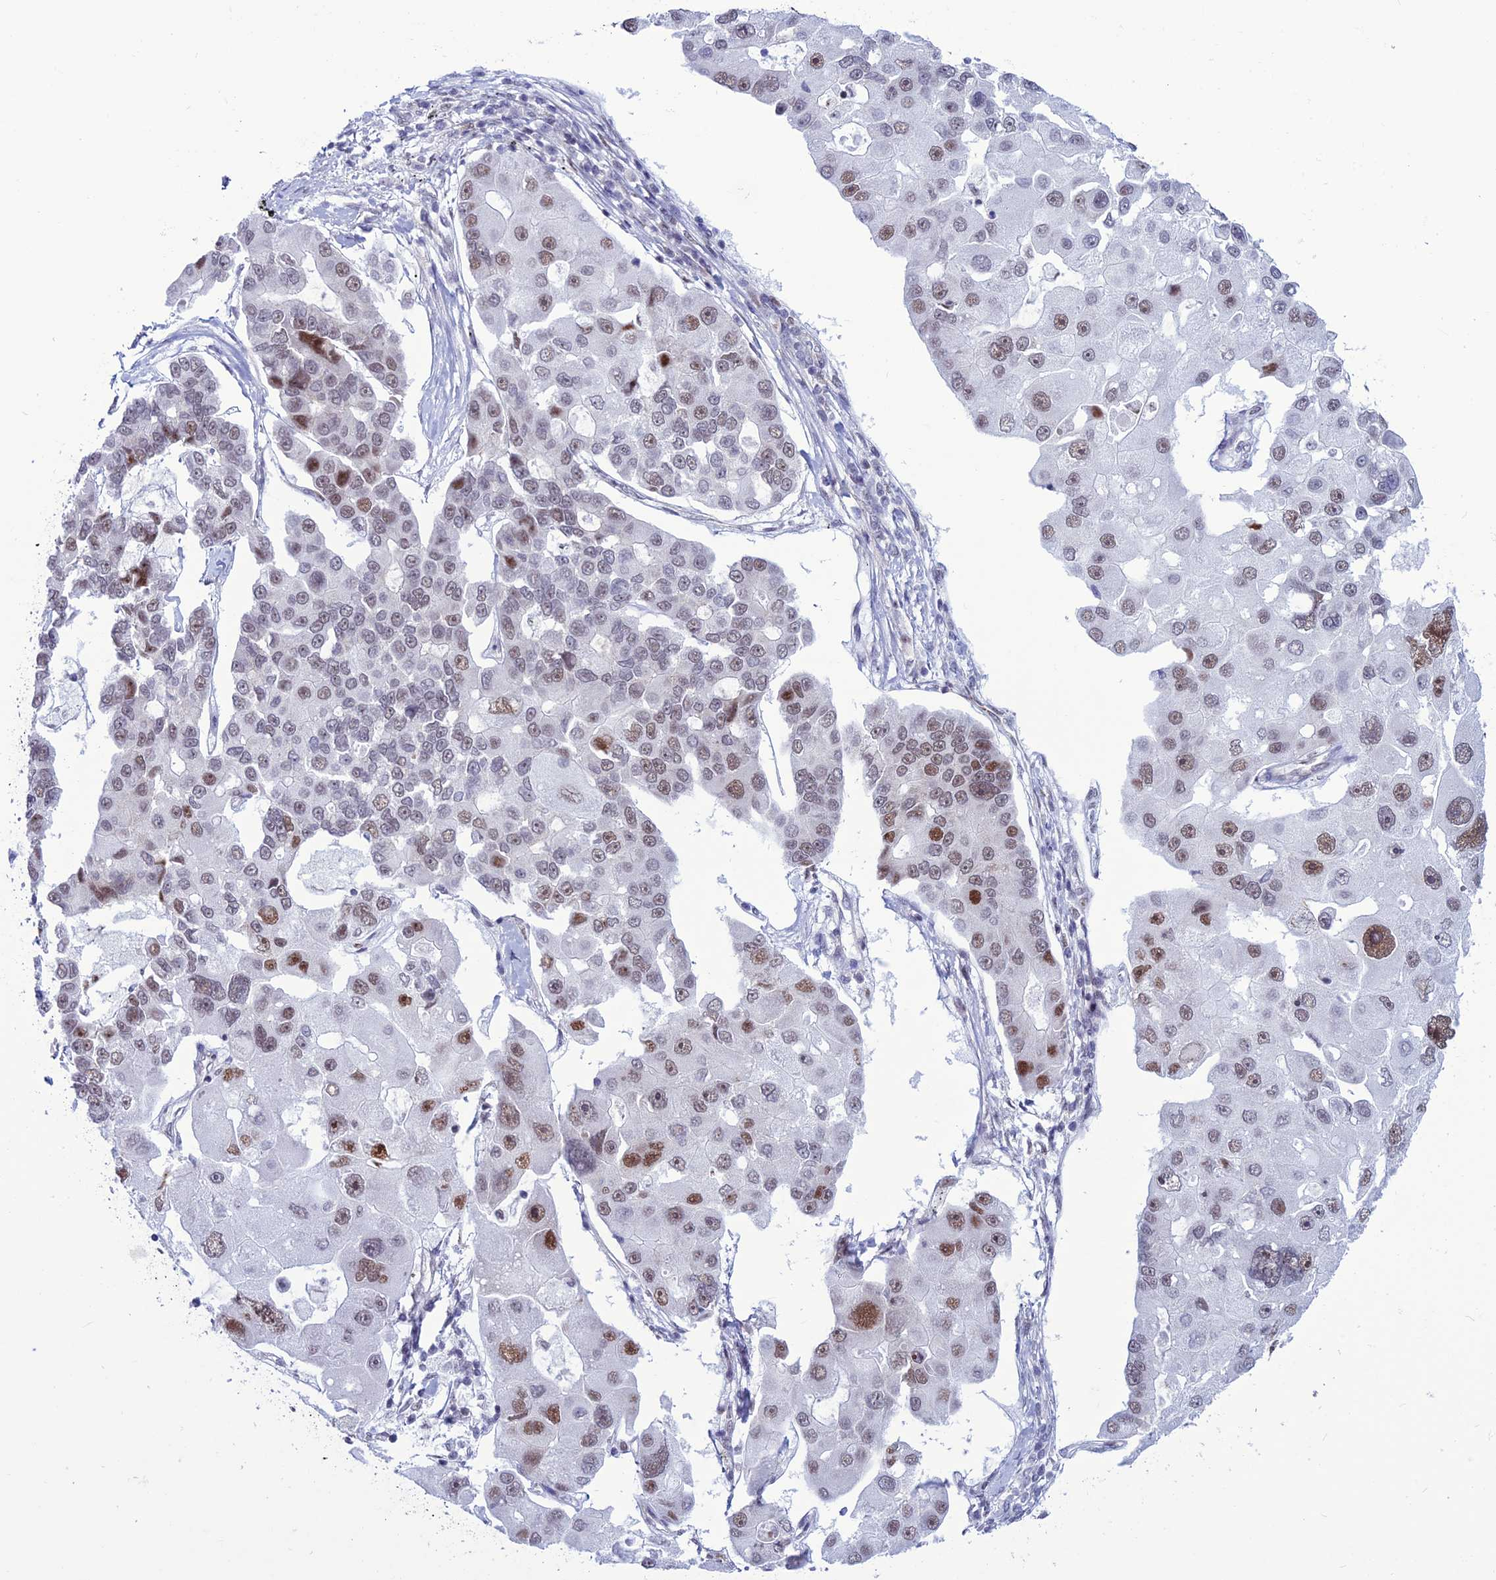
{"staining": {"intensity": "moderate", "quantity": ">75%", "location": "nuclear"}, "tissue": "lung cancer", "cell_type": "Tumor cells", "image_type": "cancer", "snomed": [{"axis": "morphology", "description": "Adenocarcinoma, NOS"}, {"axis": "topography", "description": "Lung"}], "caption": "Immunohistochemical staining of lung adenocarcinoma displays medium levels of moderate nuclear protein staining in approximately >75% of tumor cells.", "gene": "U2AF1", "patient": {"sex": "female", "age": 54}}